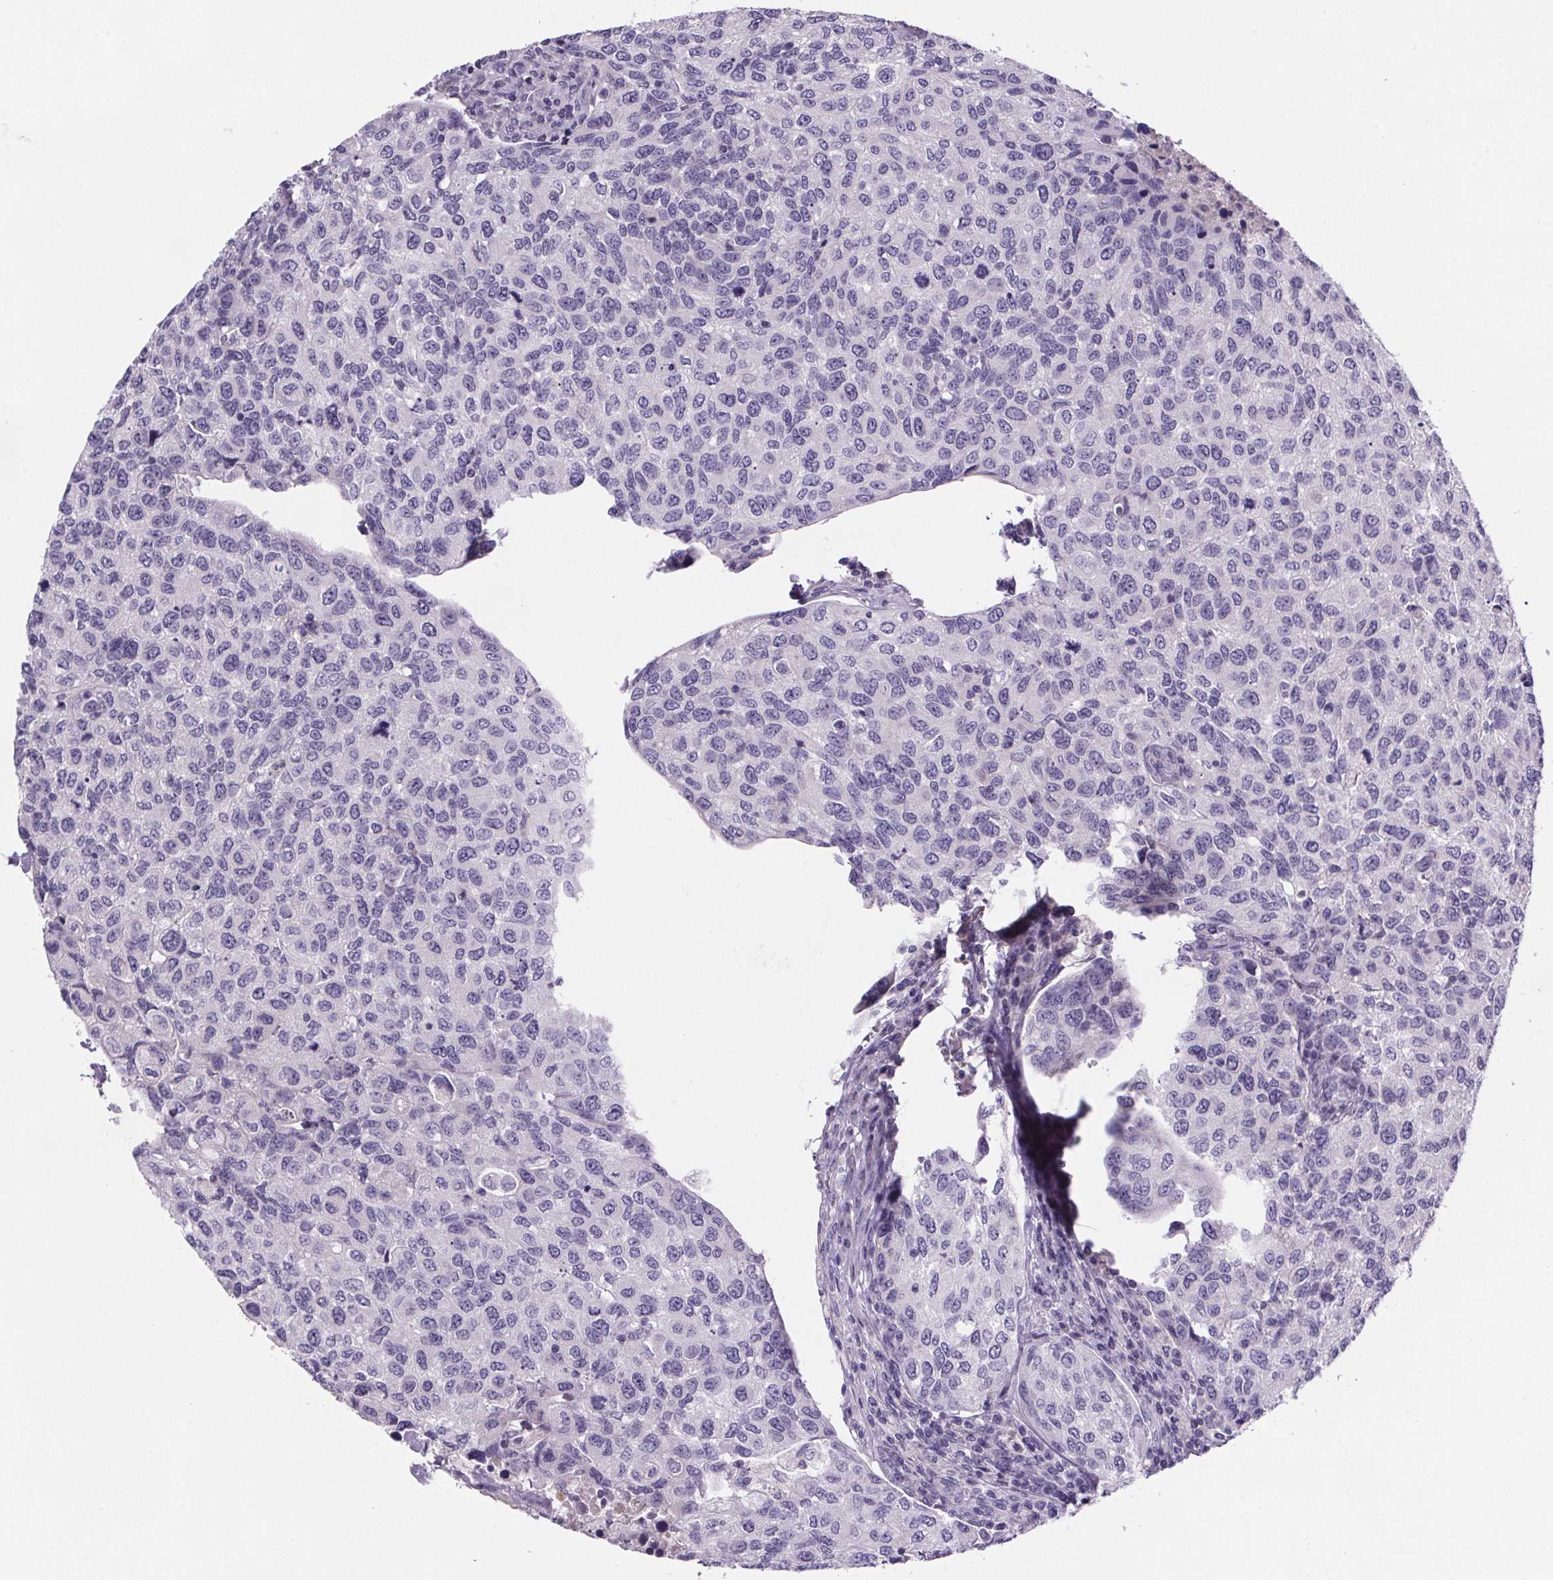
{"staining": {"intensity": "negative", "quantity": "none", "location": "none"}, "tissue": "urothelial cancer", "cell_type": "Tumor cells", "image_type": "cancer", "snomed": [{"axis": "morphology", "description": "Urothelial carcinoma, High grade"}, {"axis": "topography", "description": "Urinary bladder"}], "caption": "IHC image of urothelial cancer stained for a protein (brown), which shows no staining in tumor cells.", "gene": "CUBN", "patient": {"sex": "female", "age": 78}}